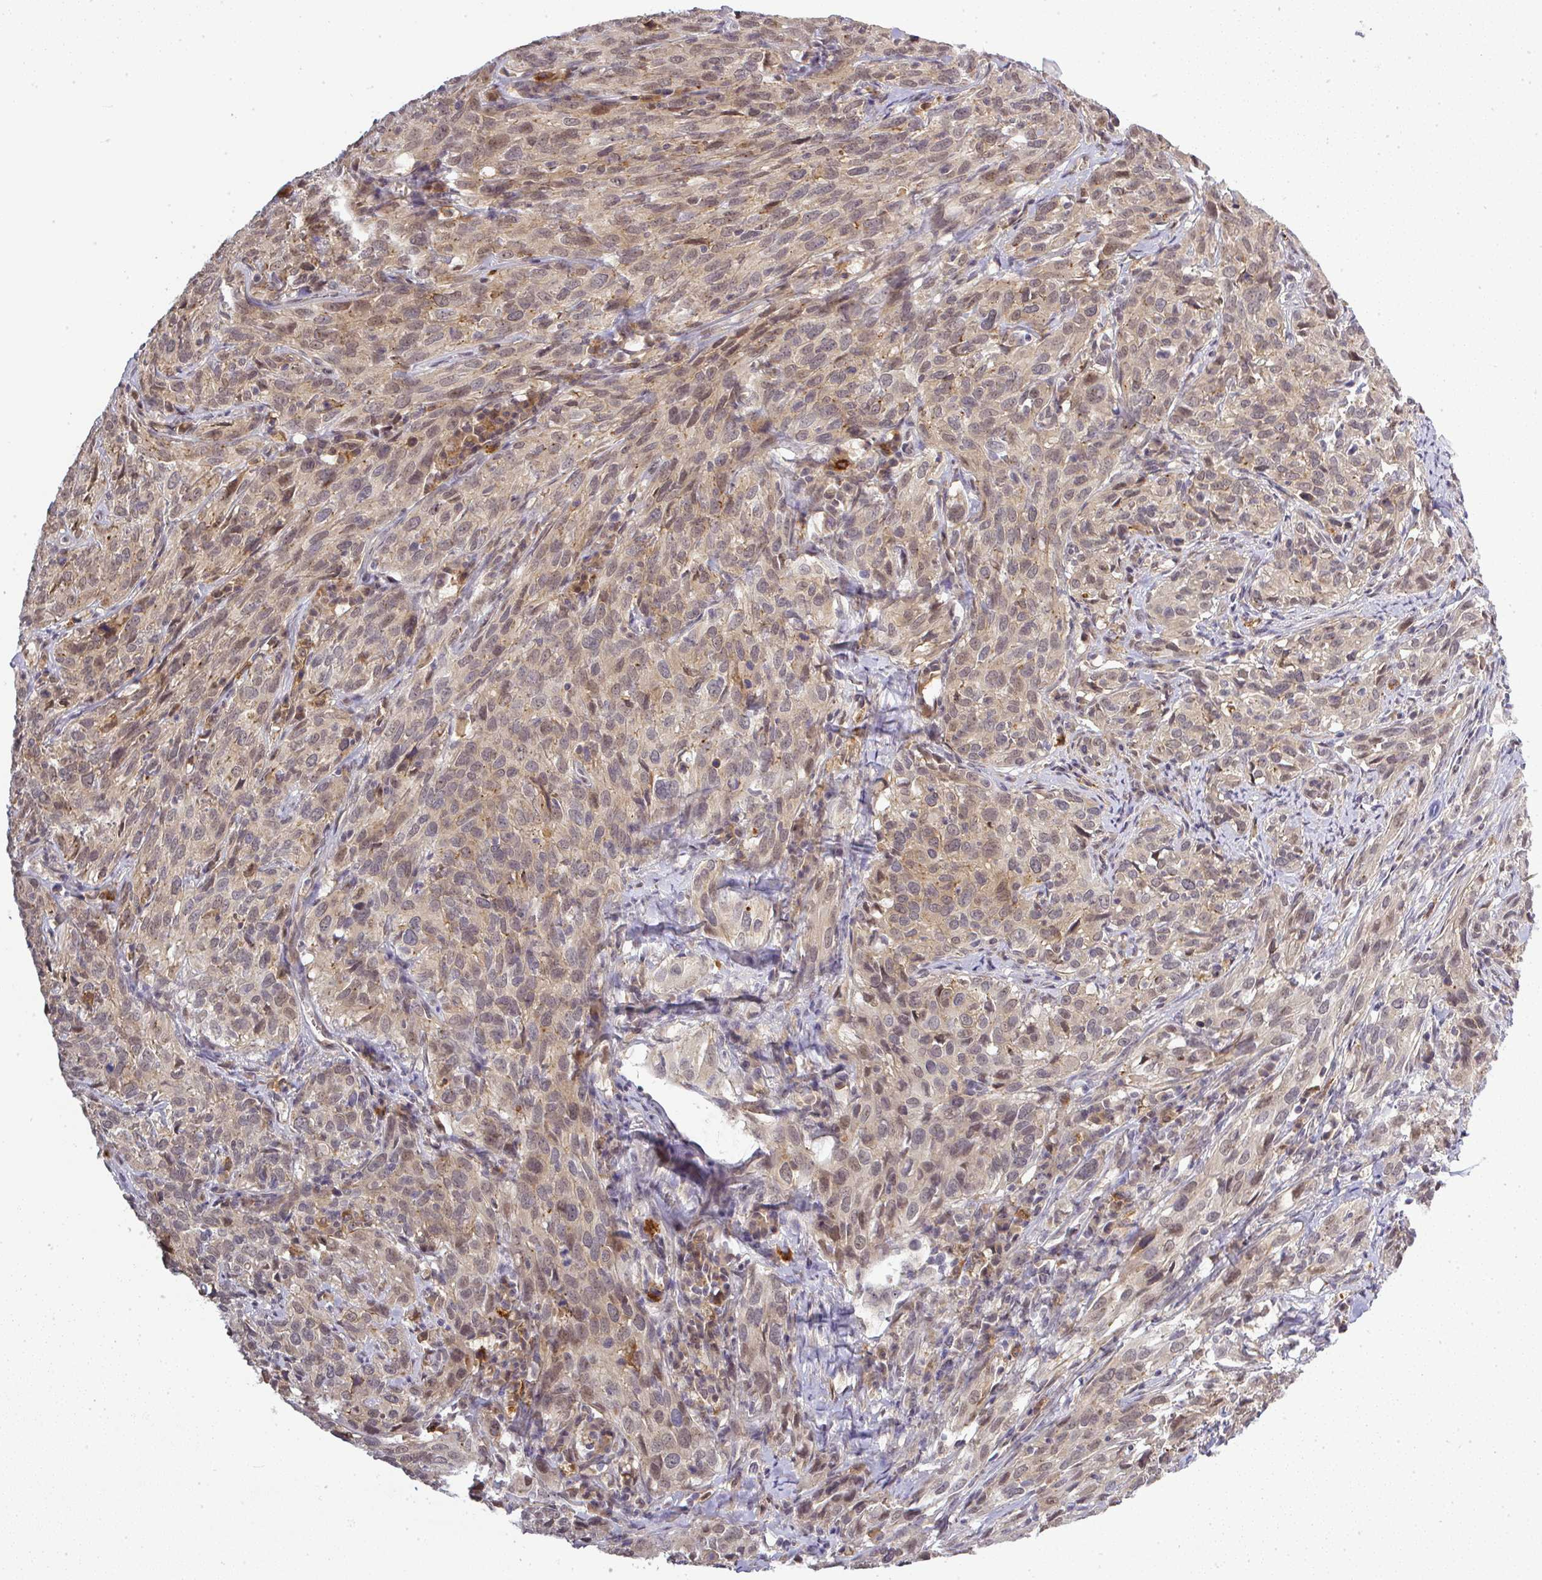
{"staining": {"intensity": "weak", "quantity": ">75%", "location": "cytoplasmic/membranous"}, "tissue": "cervical cancer", "cell_type": "Tumor cells", "image_type": "cancer", "snomed": [{"axis": "morphology", "description": "Squamous cell carcinoma, NOS"}, {"axis": "topography", "description": "Cervix"}], "caption": "Tumor cells reveal low levels of weak cytoplasmic/membranous staining in approximately >75% of cells in cervical cancer. Using DAB (brown) and hematoxylin (blue) stains, captured at high magnification using brightfield microscopy.", "gene": "FAM153A", "patient": {"sex": "female", "age": 51}}